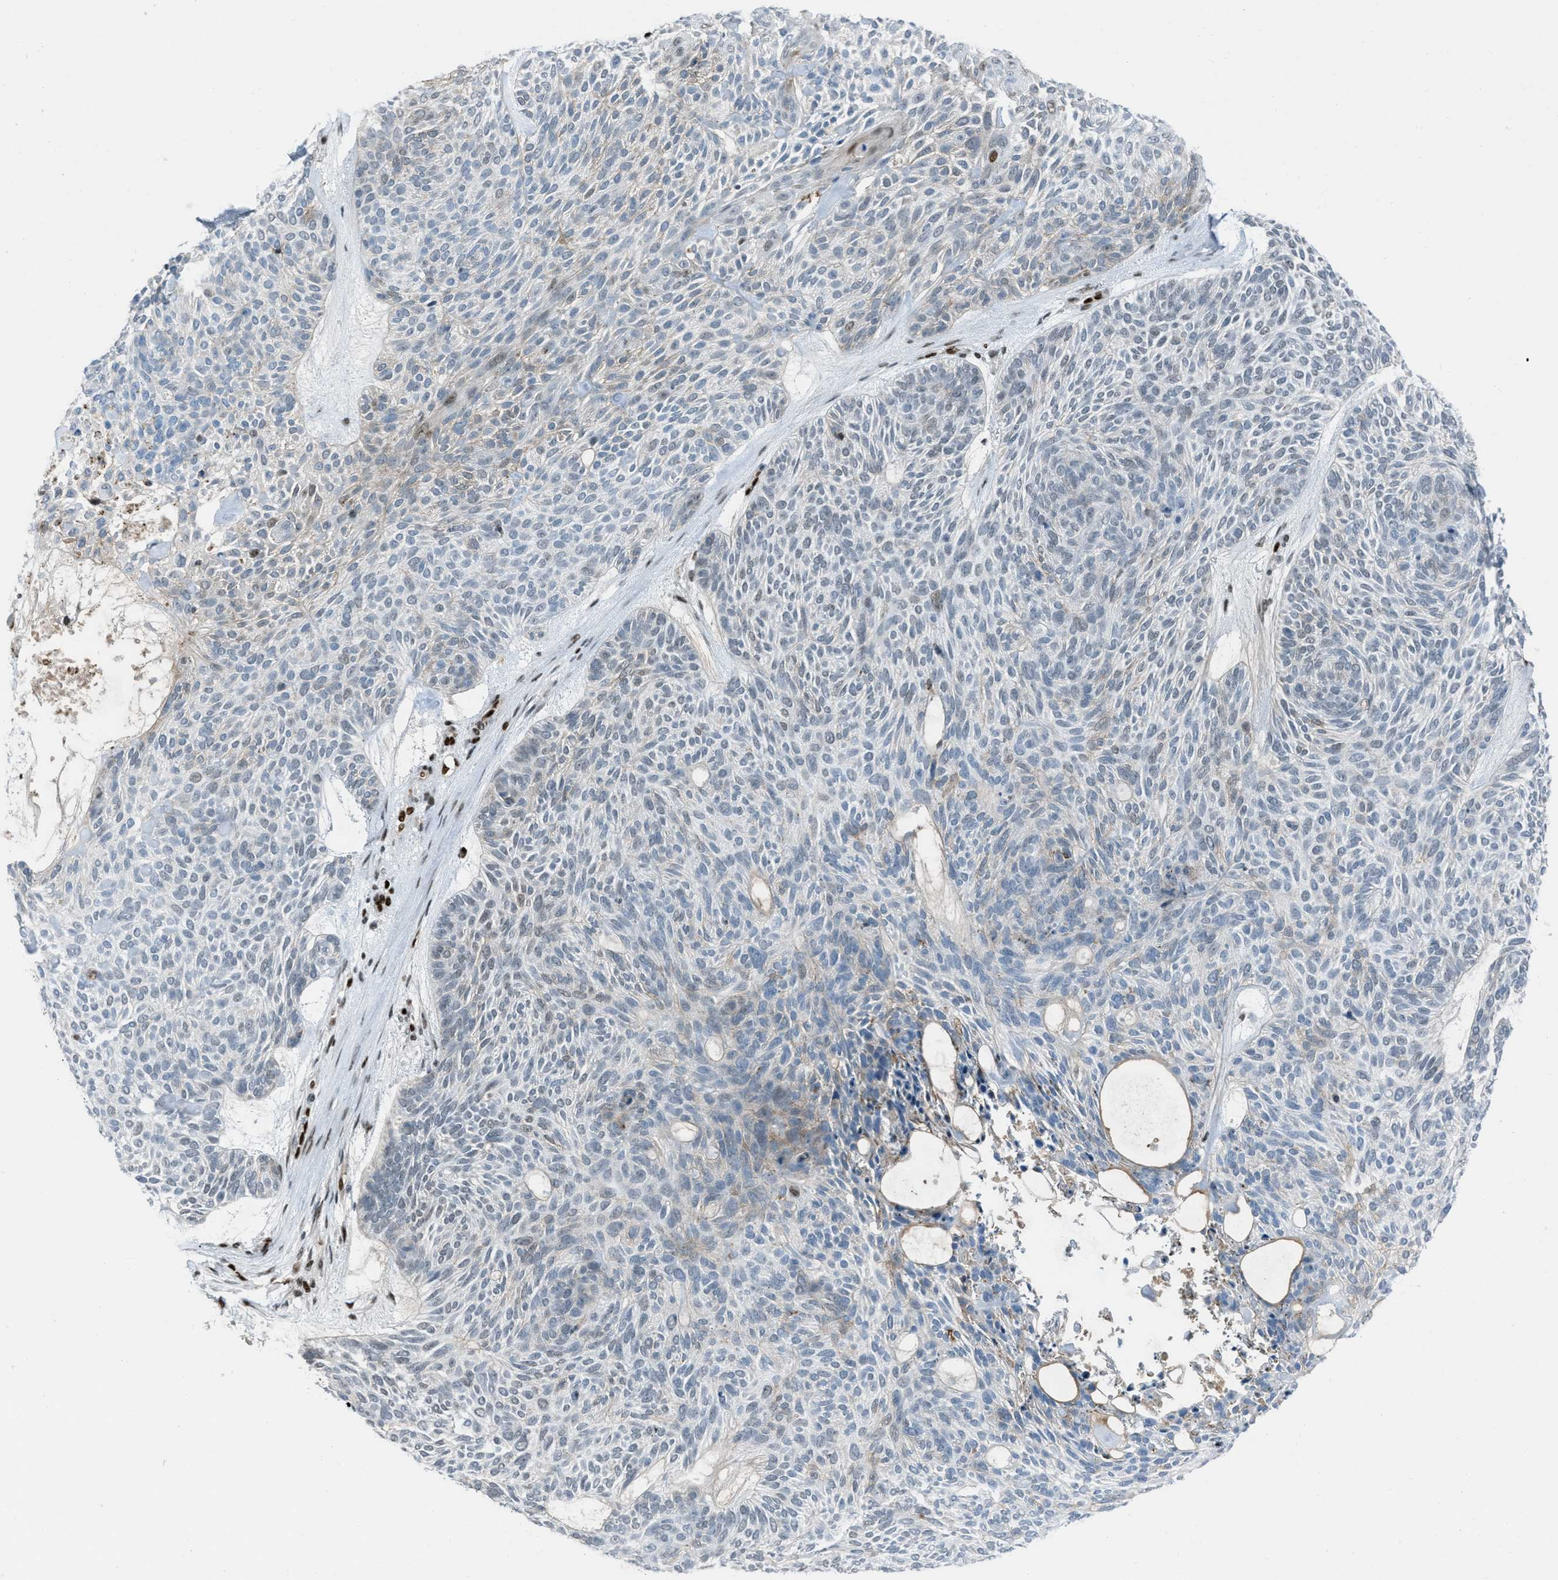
{"staining": {"intensity": "weak", "quantity": "<25%", "location": "cytoplasmic/membranous"}, "tissue": "skin cancer", "cell_type": "Tumor cells", "image_type": "cancer", "snomed": [{"axis": "morphology", "description": "Basal cell carcinoma"}, {"axis": "topography", "description": "Skin"}], "caption": "The histopathology image shows no staining of tumor cells in skin basal cell carcinoma.", "gene": "SLFN5", "patient": {"sex": "male", "age": 55}}